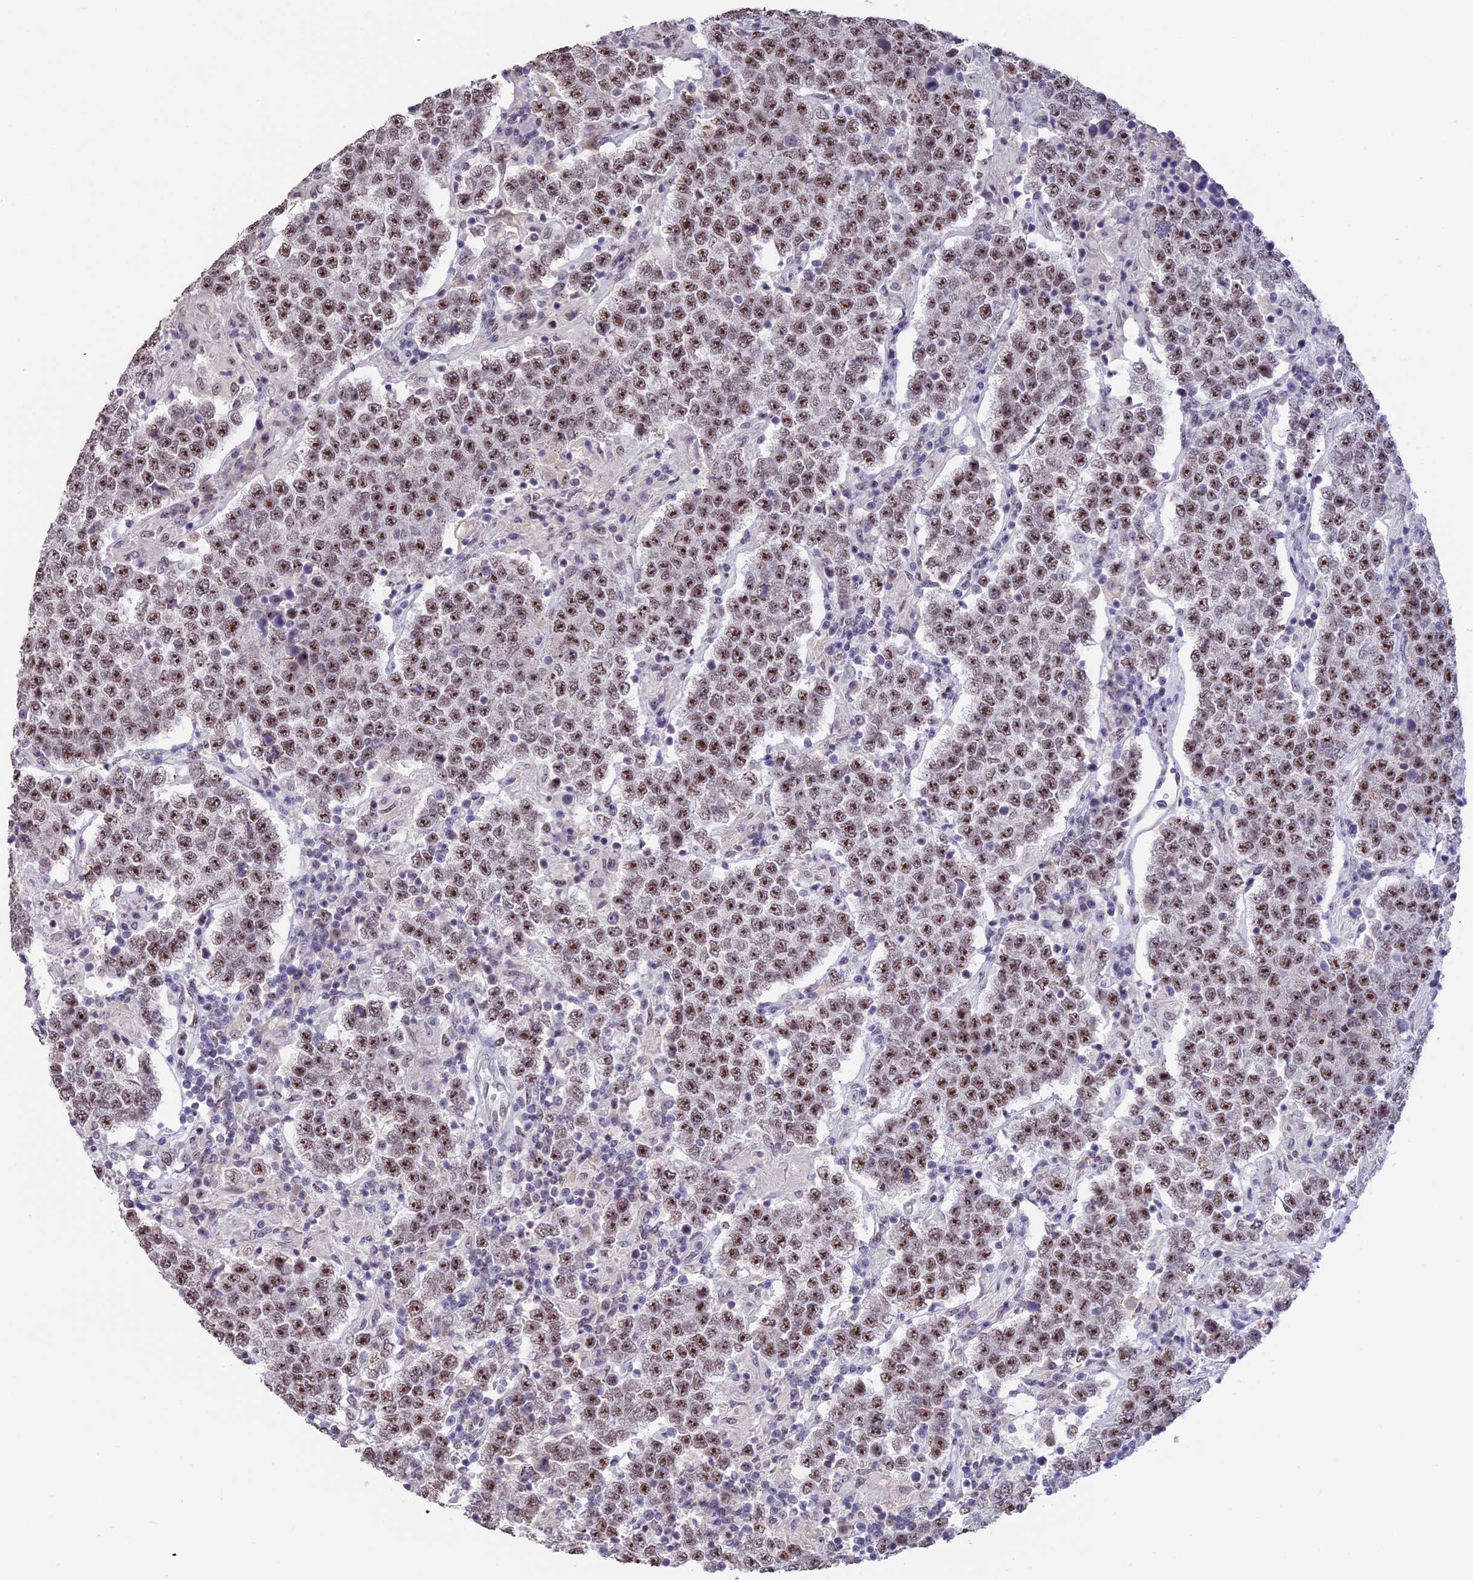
{"staining": {"intensity": "moderate", "quantity": ">75%", "location": "nuclear"}, "tissue": "testis cancer", "cell_type": "Tumor cells", "image_type": "cancer", "snomed": [{"axis": "morphology", "description": "Normal tissue, NOS"}, {"axis": "morphology", "description": "Urothelial carcinoma, High grade"}, {"axis": "morphology", "description": "Seminoma, NOS"}, {"axis": "morphology", "description": "Carcinoma, Embryonal, NOS"}, {"axis": "topography", "description": "Urinary bladder"}, {"axis": "topography", "description": "Testis"}], "caption": "An IHC micrograph of neoplastic tissue is shown. Protein staining in brown labels moderate nuclear positivity in testis urothelial carcinoma (high-grade) within tumor cells. (IHC, brightfield microscopy, high magnification).", "gene": "SETD2", "patient": {"sex": "male", "age": 41}}